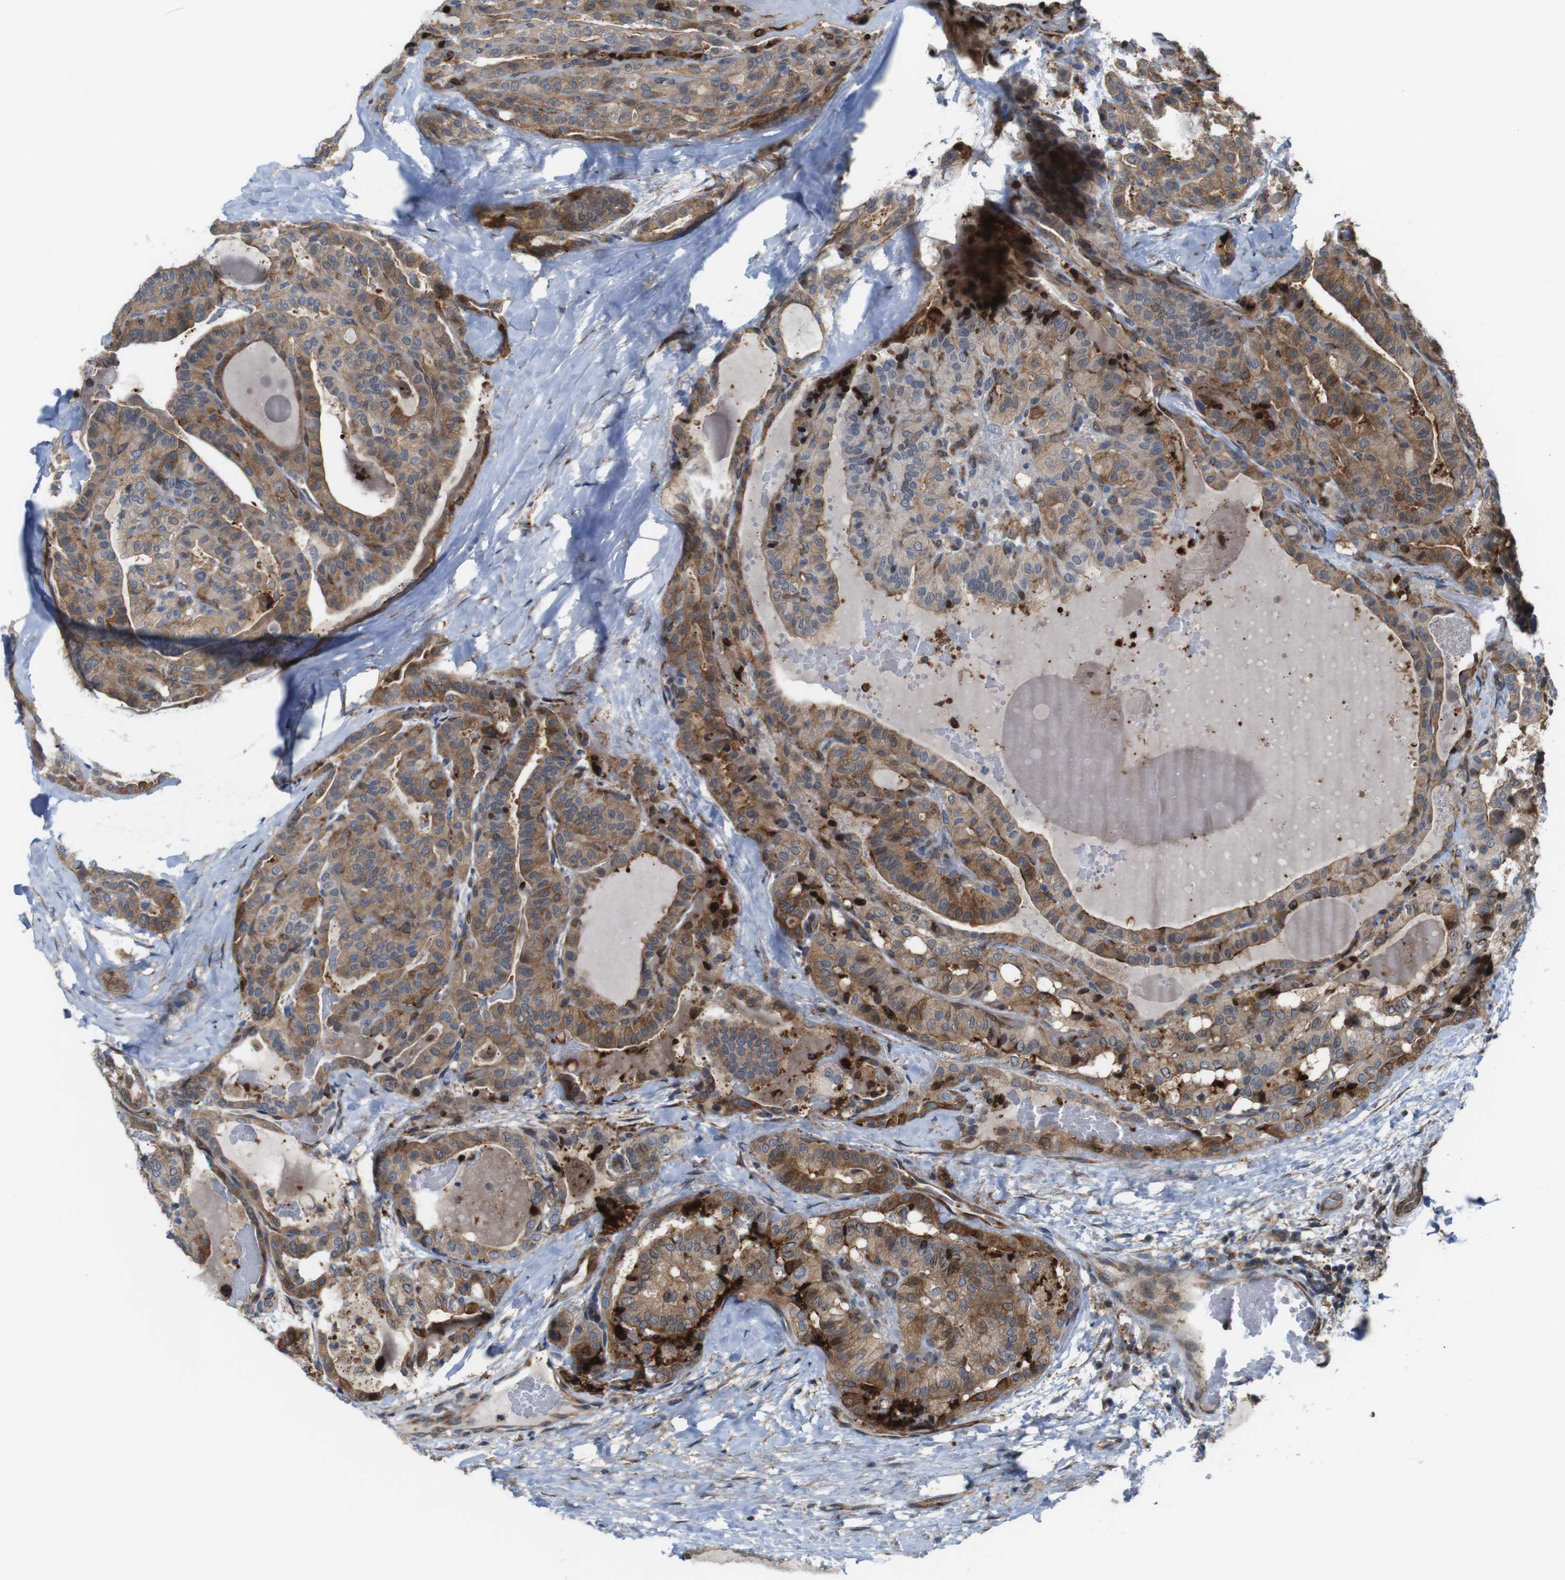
{"staining": {"intensity": "moderate", "quantity": ">75%", "location": "cytoplasmic/membranous"}, "tissue": "thyroid cancer", "cell_type": "Tumor cells", "image_type": "cancer", "snomed": [{"axis": "morphology", "description": "Papillary adenocarcinoma, NOS"}, {"axis": "topography", "description": "Thyroid gland"}], "caption": "IHC histopathology image of human thyroid cancer (papillary adenocarcinoma) stained for a protein (brown), which exhibits medium levels of moderate cytoplasmic/membranous positivity in about >75% of tumor cells.", "gene": "PCOLCE2", "patient": {"sex": "male", "age": 77}}